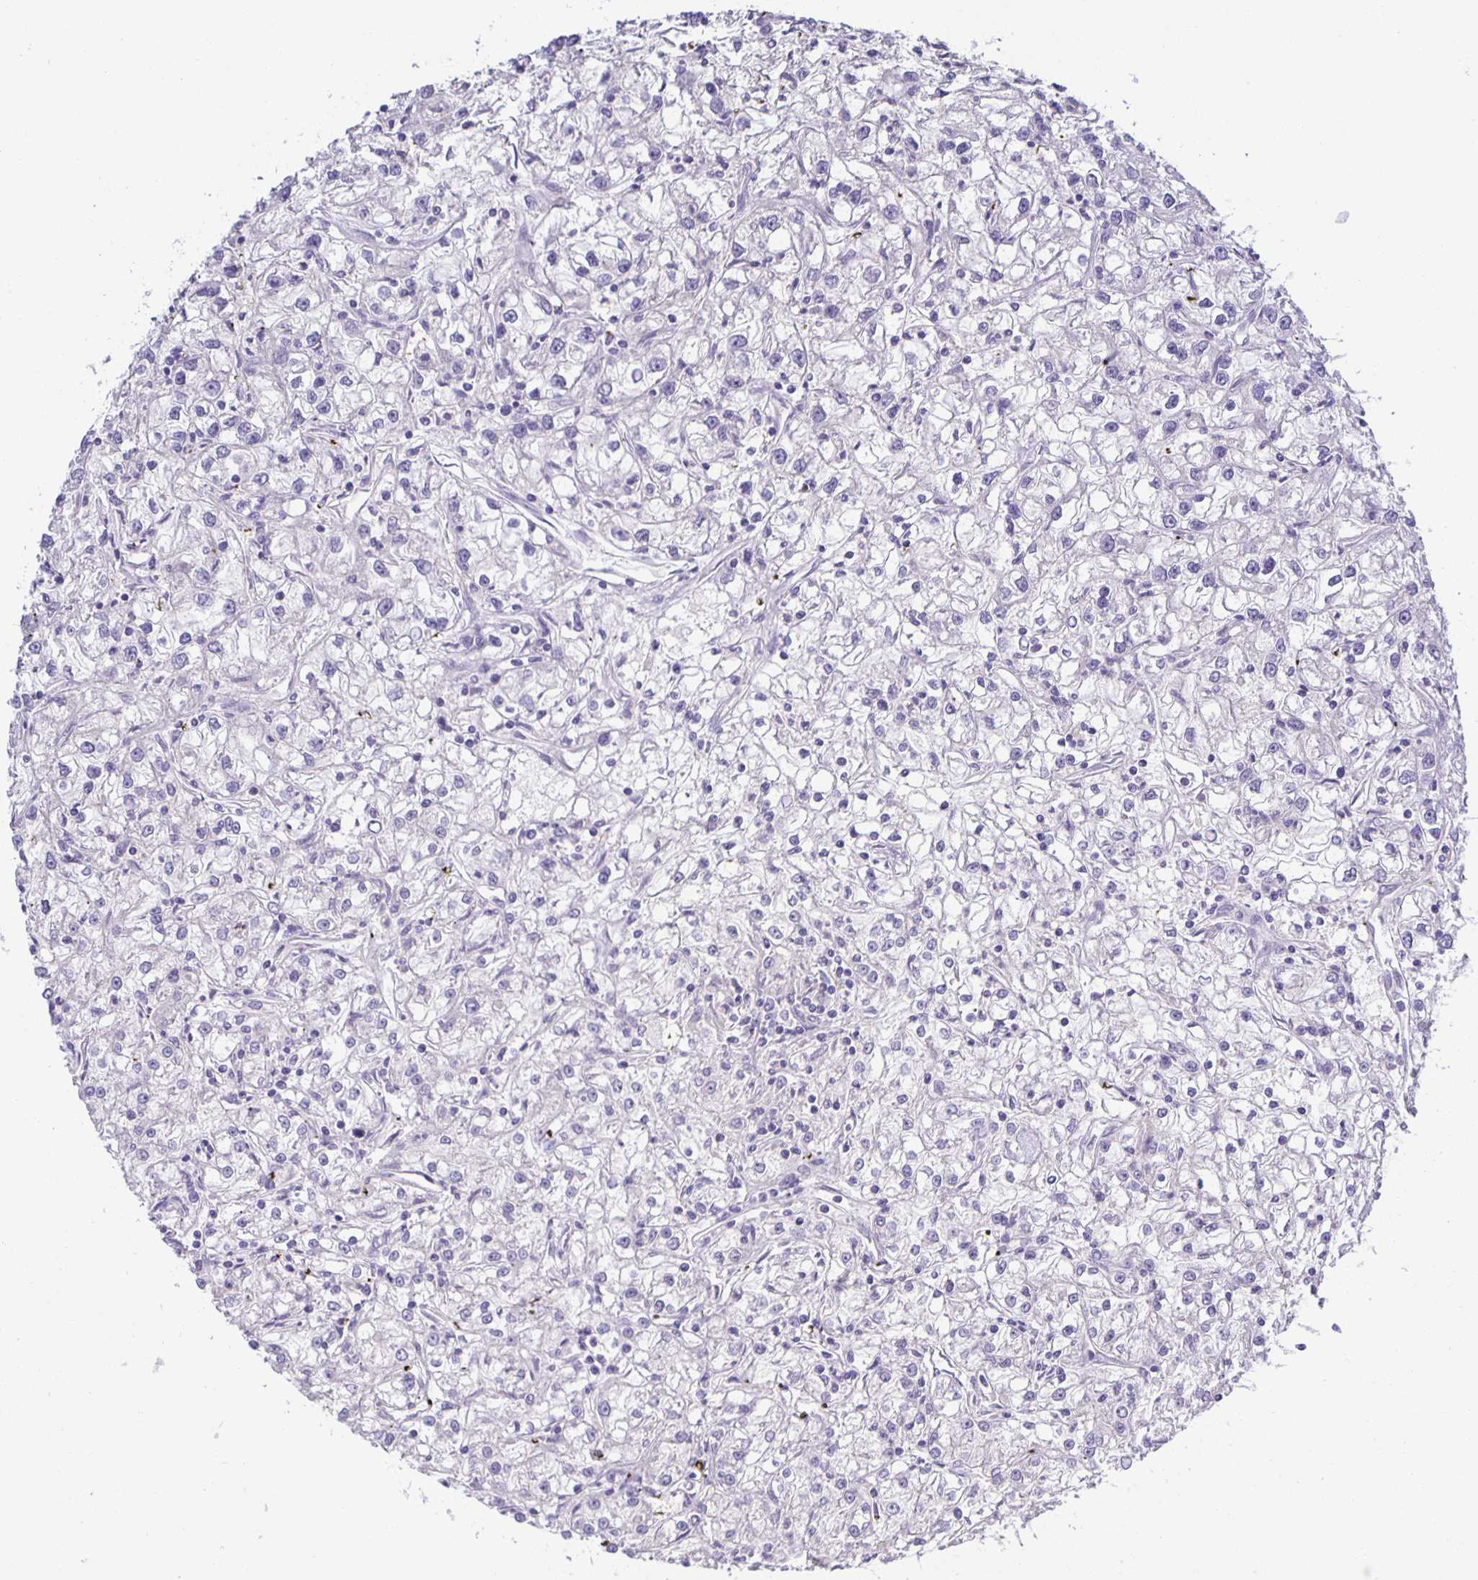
{"staining": {"intensity": "negative", "quantity": "none", "location": "none"}, "tissue": "renal cancer", "cell_type": "Tumor cells", "image_type": "cancer", "snomed": [{"axis": "morphology", "description": "Adenocarcinoma, NOS"}, {"axis": "topography", "description": "Kidney"}], "caption": "IHC photomicrograph of adenocarcinoma (renal) stained for a protein (brown), which reveals no staining in tumor cells. The staining is performed using DAB brown chromogen with nuclei counter-stained in using hematoxylin.", "gene": "PTPN3", "patient": {"sex": "female", "age": 59}}